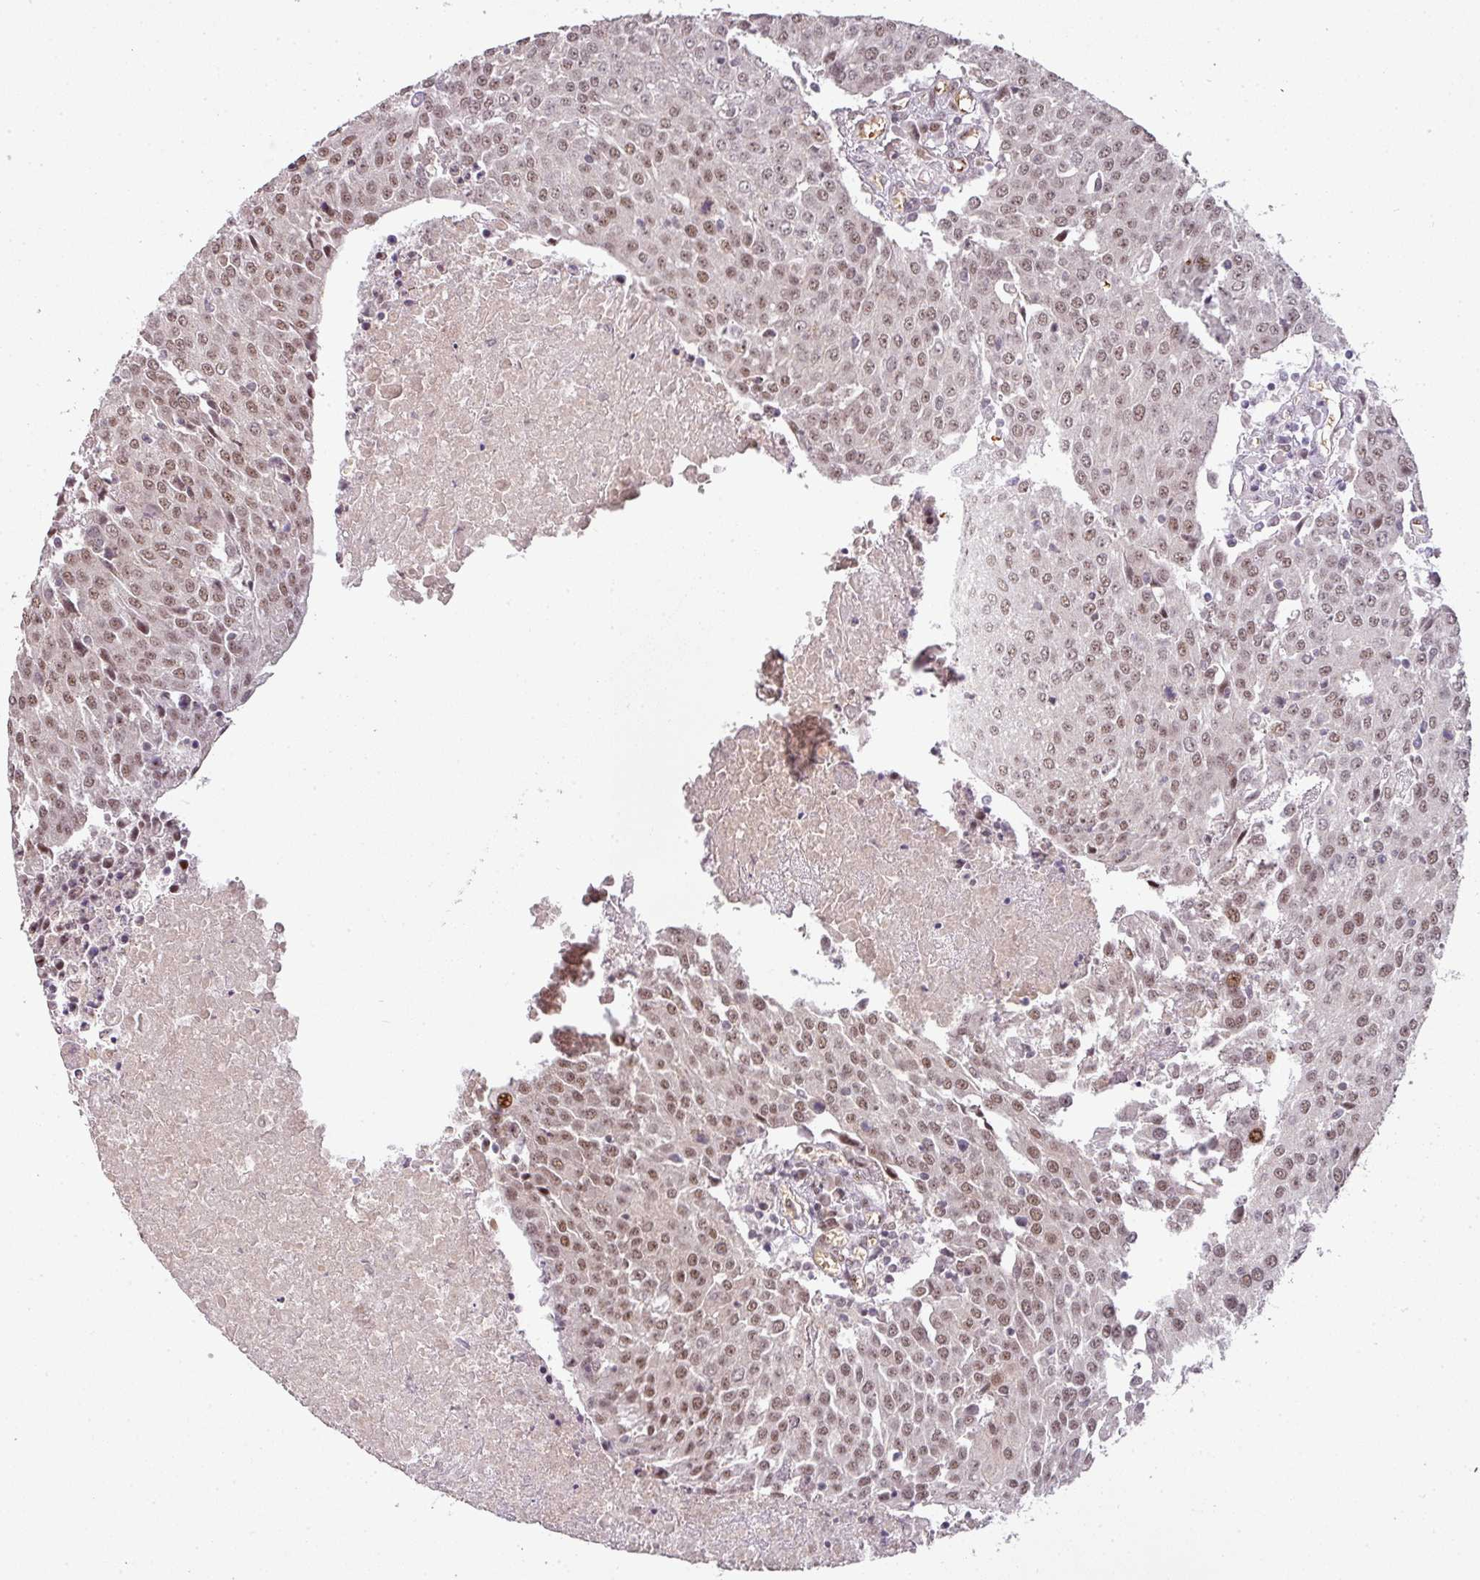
{"staining": {"intensity": "moderate", "quantity": ">75%", "location": "nuclear"}, "tissue": "urothelial cancer", "cell_type": "Tumor cells", "image_type": "cancer", "snomed": [{"axis": "morphology", "description": "Urothelial carcinoma, High grade"}, {"axis": "topography", "description": "Urinary bladder"}], "caption": "Protein staining displays moderate nuclear expression in approximately >75% of tumor cells in urothelial cancer.", "gene": "NEIL1", "patient": {"sex": "female", "age": 85}}